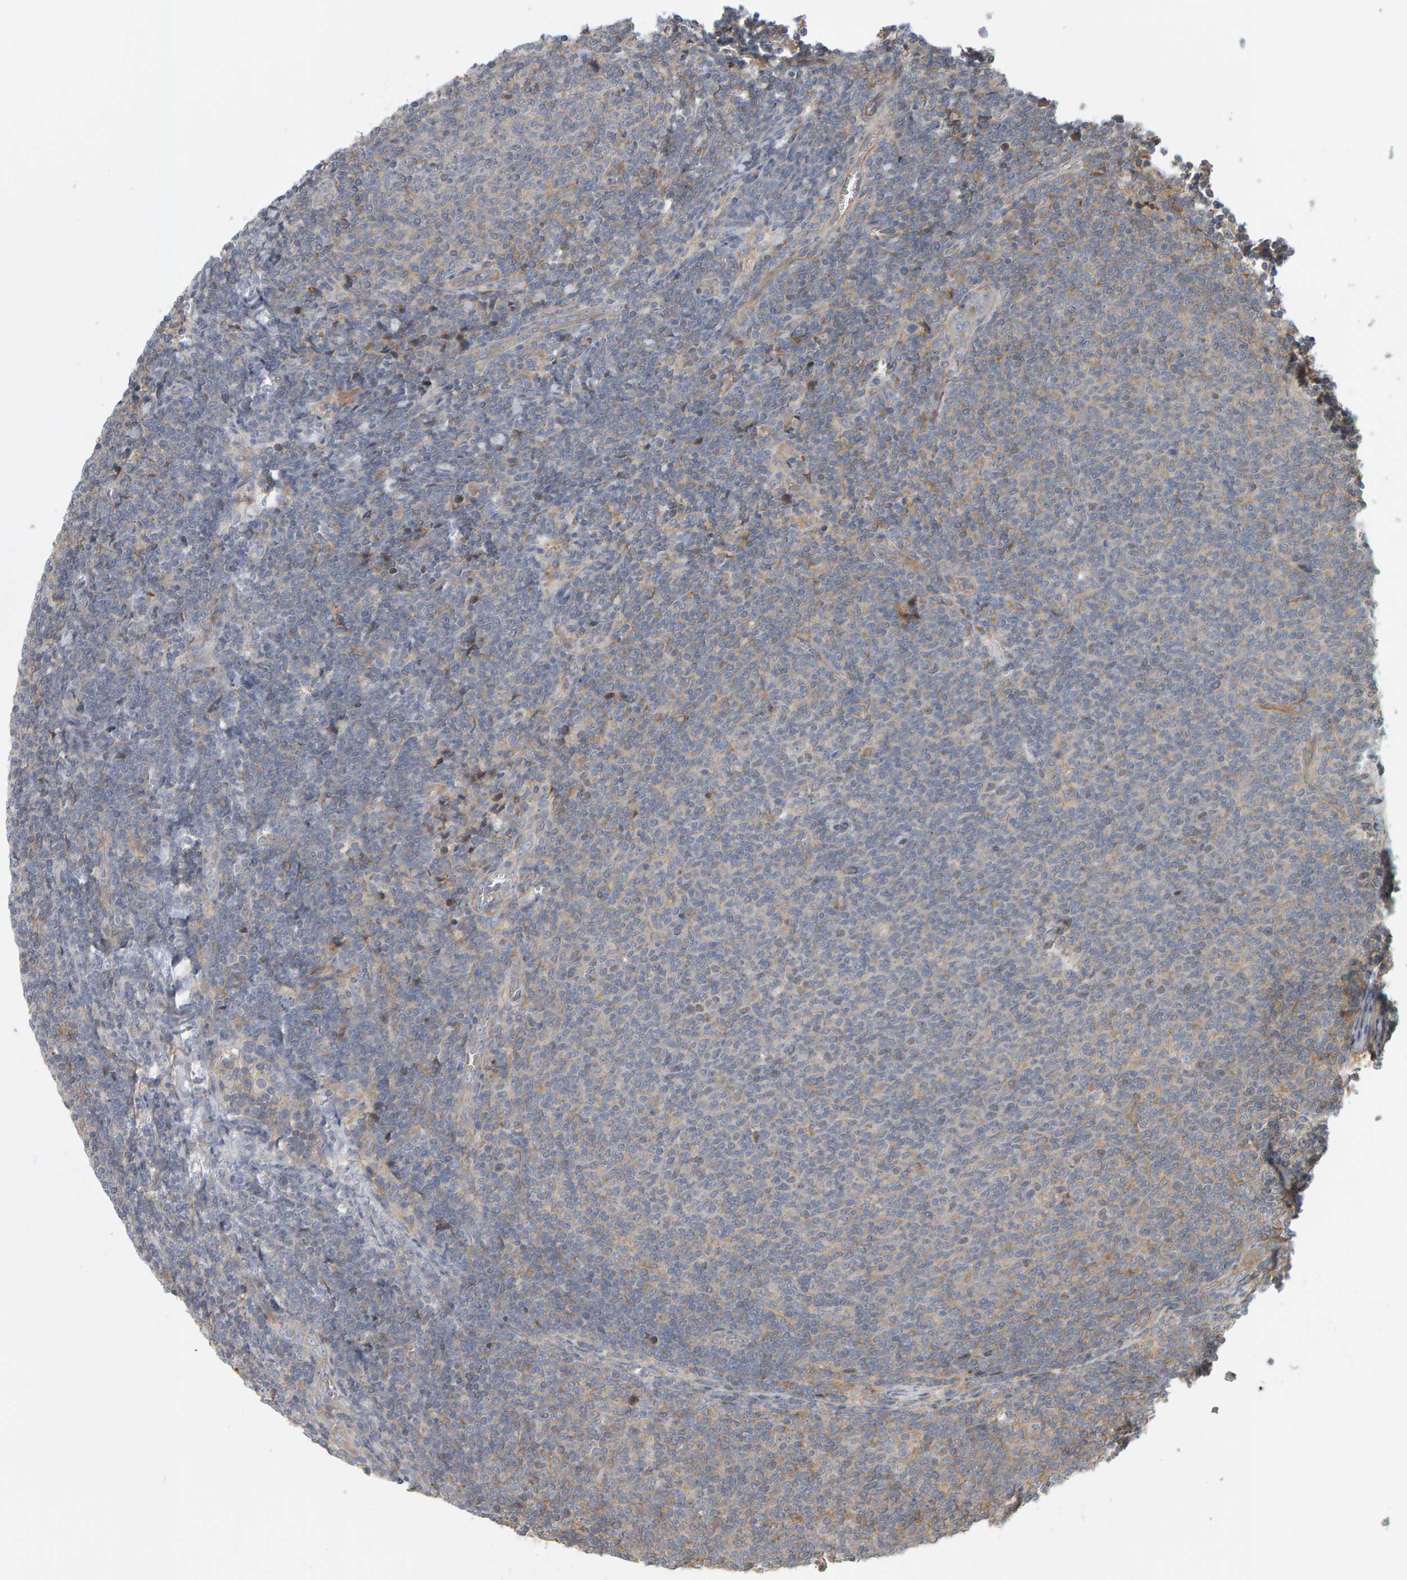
{"staining": {"intensity": "weak", "quantity": "<25%", "location": "cytoplasmic/membranous"}, "tissue": "lymphoma", "cell_type": "Tumor cells", "image_type": "cancer", "snomed": [{"axis": "morphology", "description": "Malignant lymphoma, non-Hodgkin's type, Low grade"}, {"axis": "topography", "description": "Lymph node"}], "caption": "Photomicrograph shows no protein staining in tumor cells of lymphoma tissue. Brightfield microscopy of IHC stained with DAB (3,3'-diaminobenzidine) (brown) and hematoxylin (blue), captured at high magnification.", "gene": "C9orf72", "patient": {"sex": "male", "age": 66}}